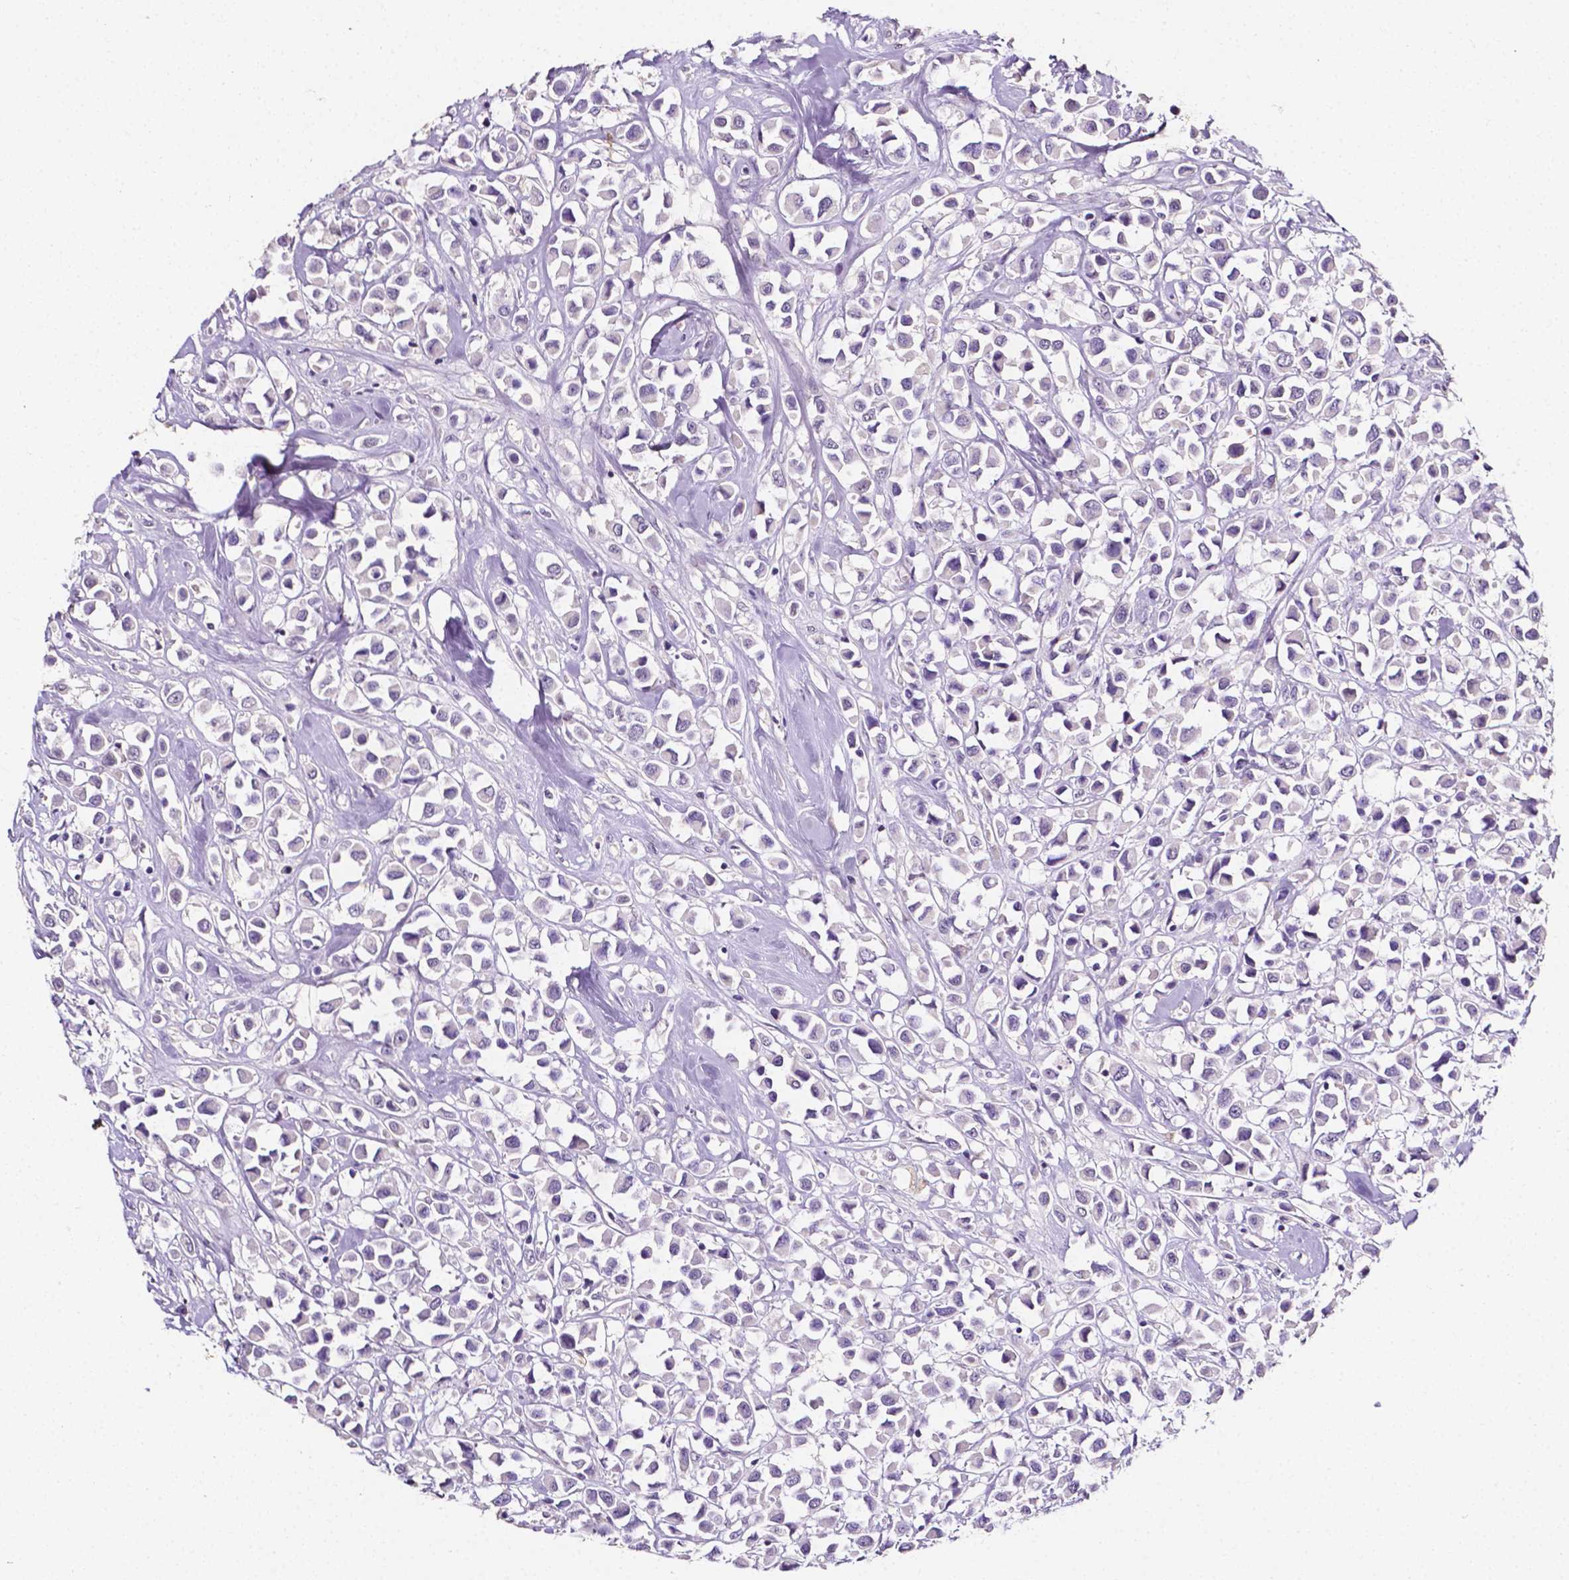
{"staining": {"intensity": "negative", "quantity": "none", "location": "none"}, "tissue": "breast cancer", "cell_type": "Tumor cells", "image_type": "cancer", "snomed": [{"axis": "morphology", "description": "Duct carcinoma"}, {"axis": "topography", "description": "Breast"}], "caption": "A high-resolution image shows IHC staining of breast infiltrating ductal carcinoma, which reveals no significant expression in tumor cells.", "gene": "PSAT1", "patient": {"sex": "female", "age": 61}}